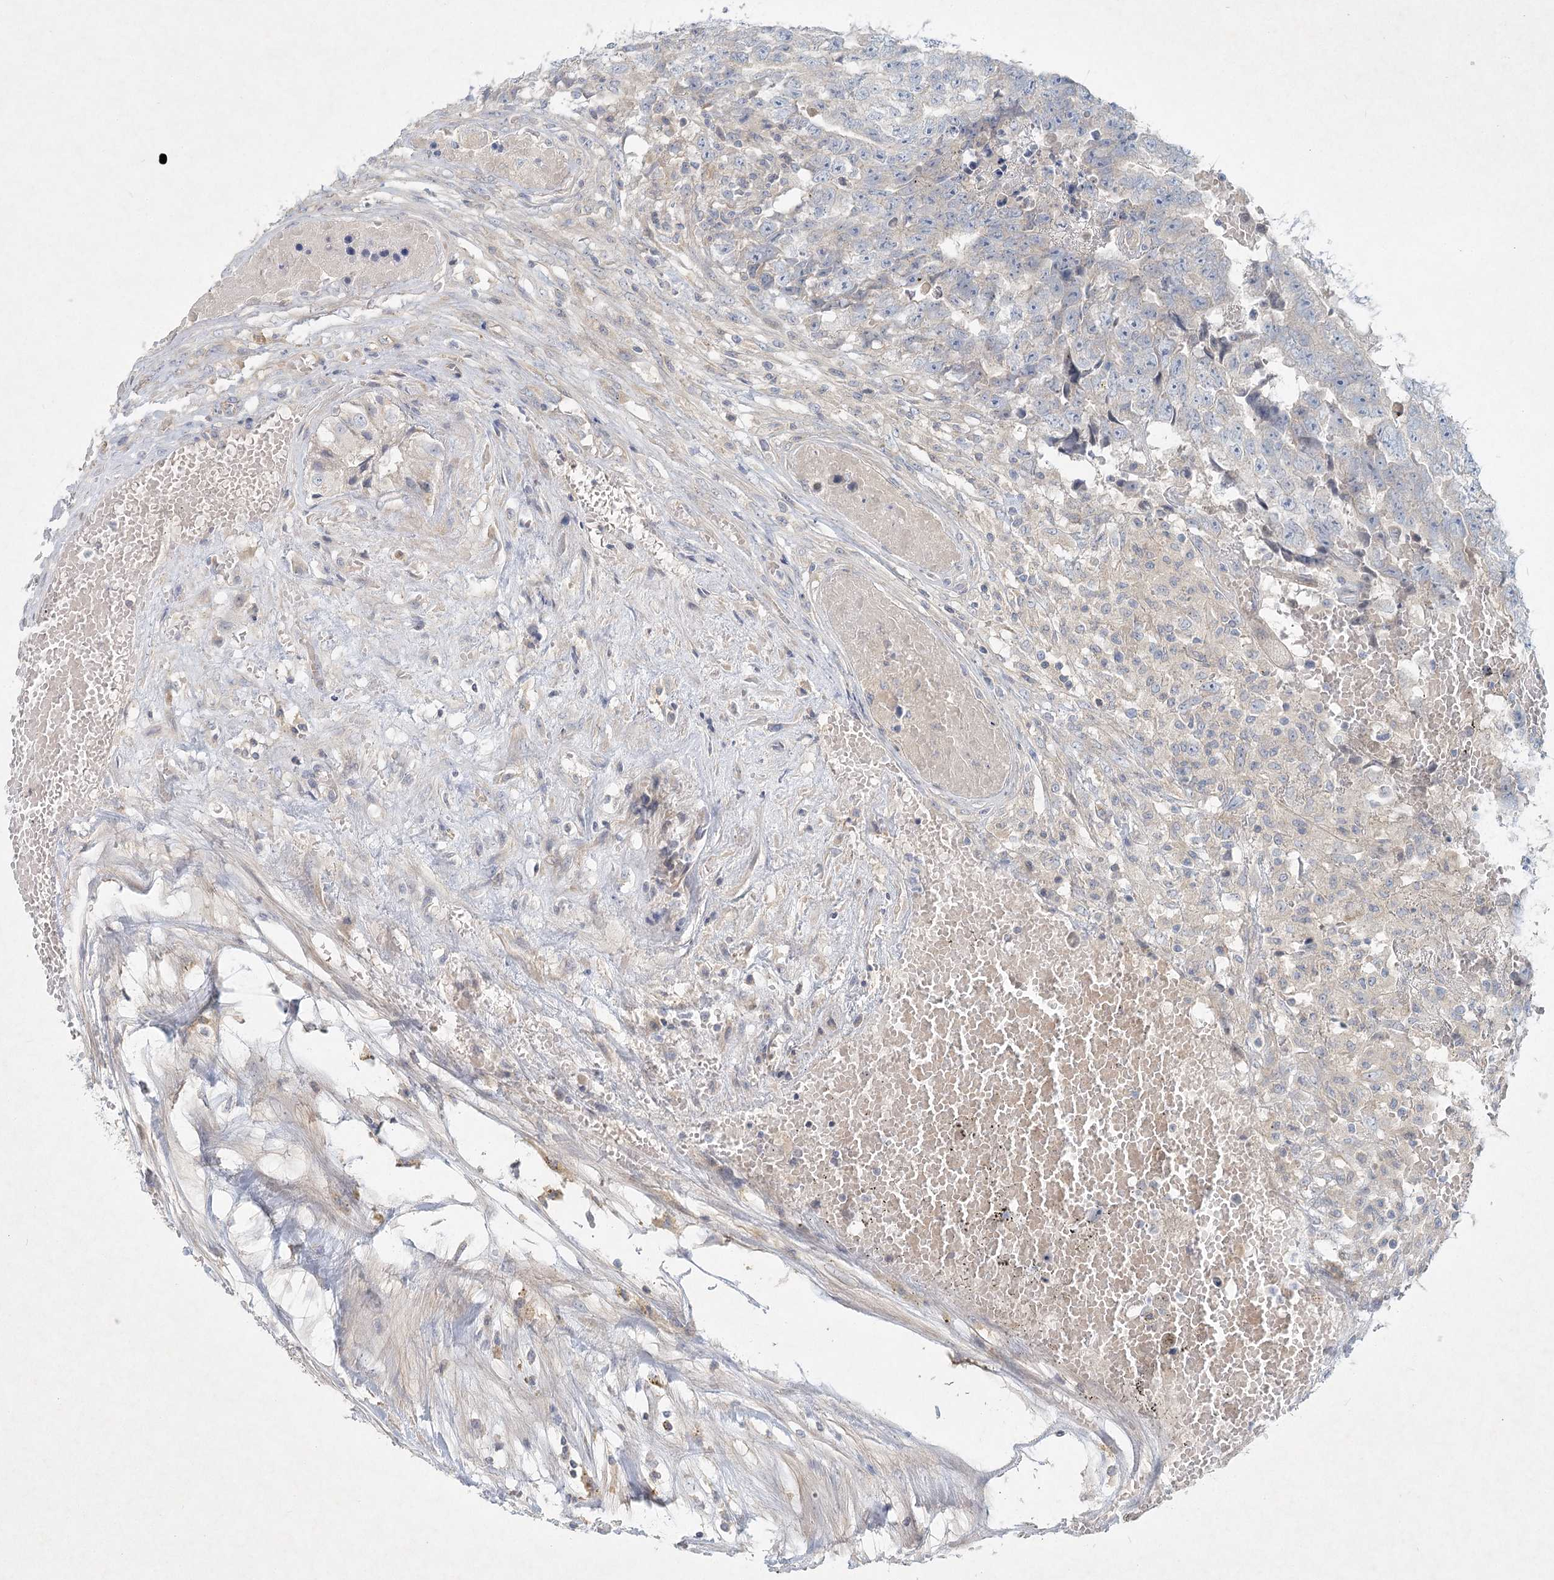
{"staining": {"intensity": "negative", "quantity": "none", "location": "none"}, "tissue": "testis cancer", "cell_type": "Tumor cells", "image_type": "cancer", "snomed": [{"axis": "morphology", "description": "Carcinoma, Embryonal, NOS"}, {"axis": "topography", "description": "Testis"}], "caption": "Testis embryonal carcinoma stained for a protein using immunohistochemistry shows no expression tumor cells.", "gene": "DNMBP", "patient": {"sex": "male", "age": 25}}